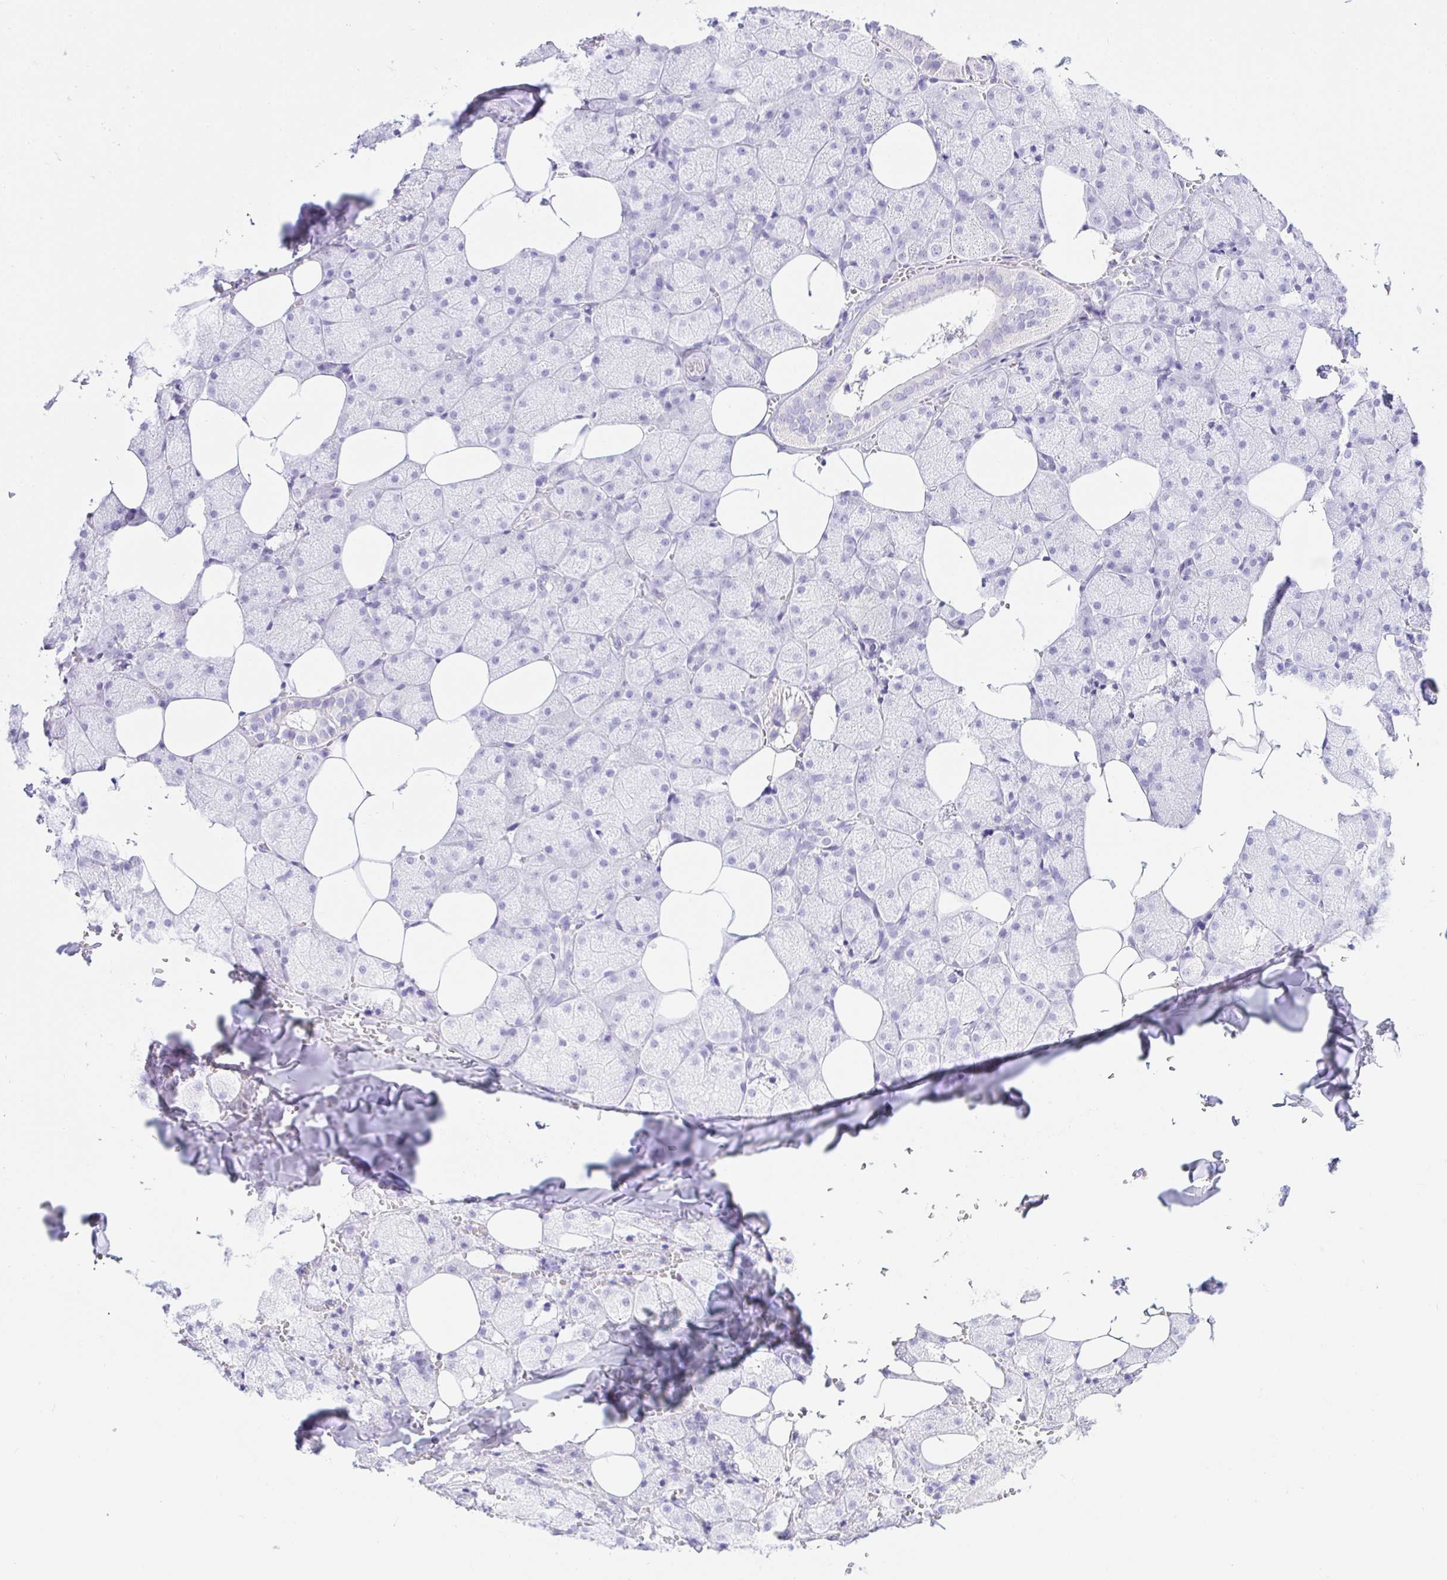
{"staining": {"intensity": "negative", "quantity": "none", "location": "none"}, "tissue": "salivary gland", "cell_type": "Glandular cells", "image_type": "normal", "snomed": [{"axis": "morphology", "description": "Normal tissue, NOS"}, {"axis": "topography", "description": "Salivary gland"}, {"axis": "topography", "description": "Peripheral nerve tissue"}], "caption": "Glandular cells show no significant expression in normal salivary gland. (Brightfield microscopy of DAB IHC at high magnification).", "gene": "PAX8", "patient": {"sex": "male", "age": 38}}